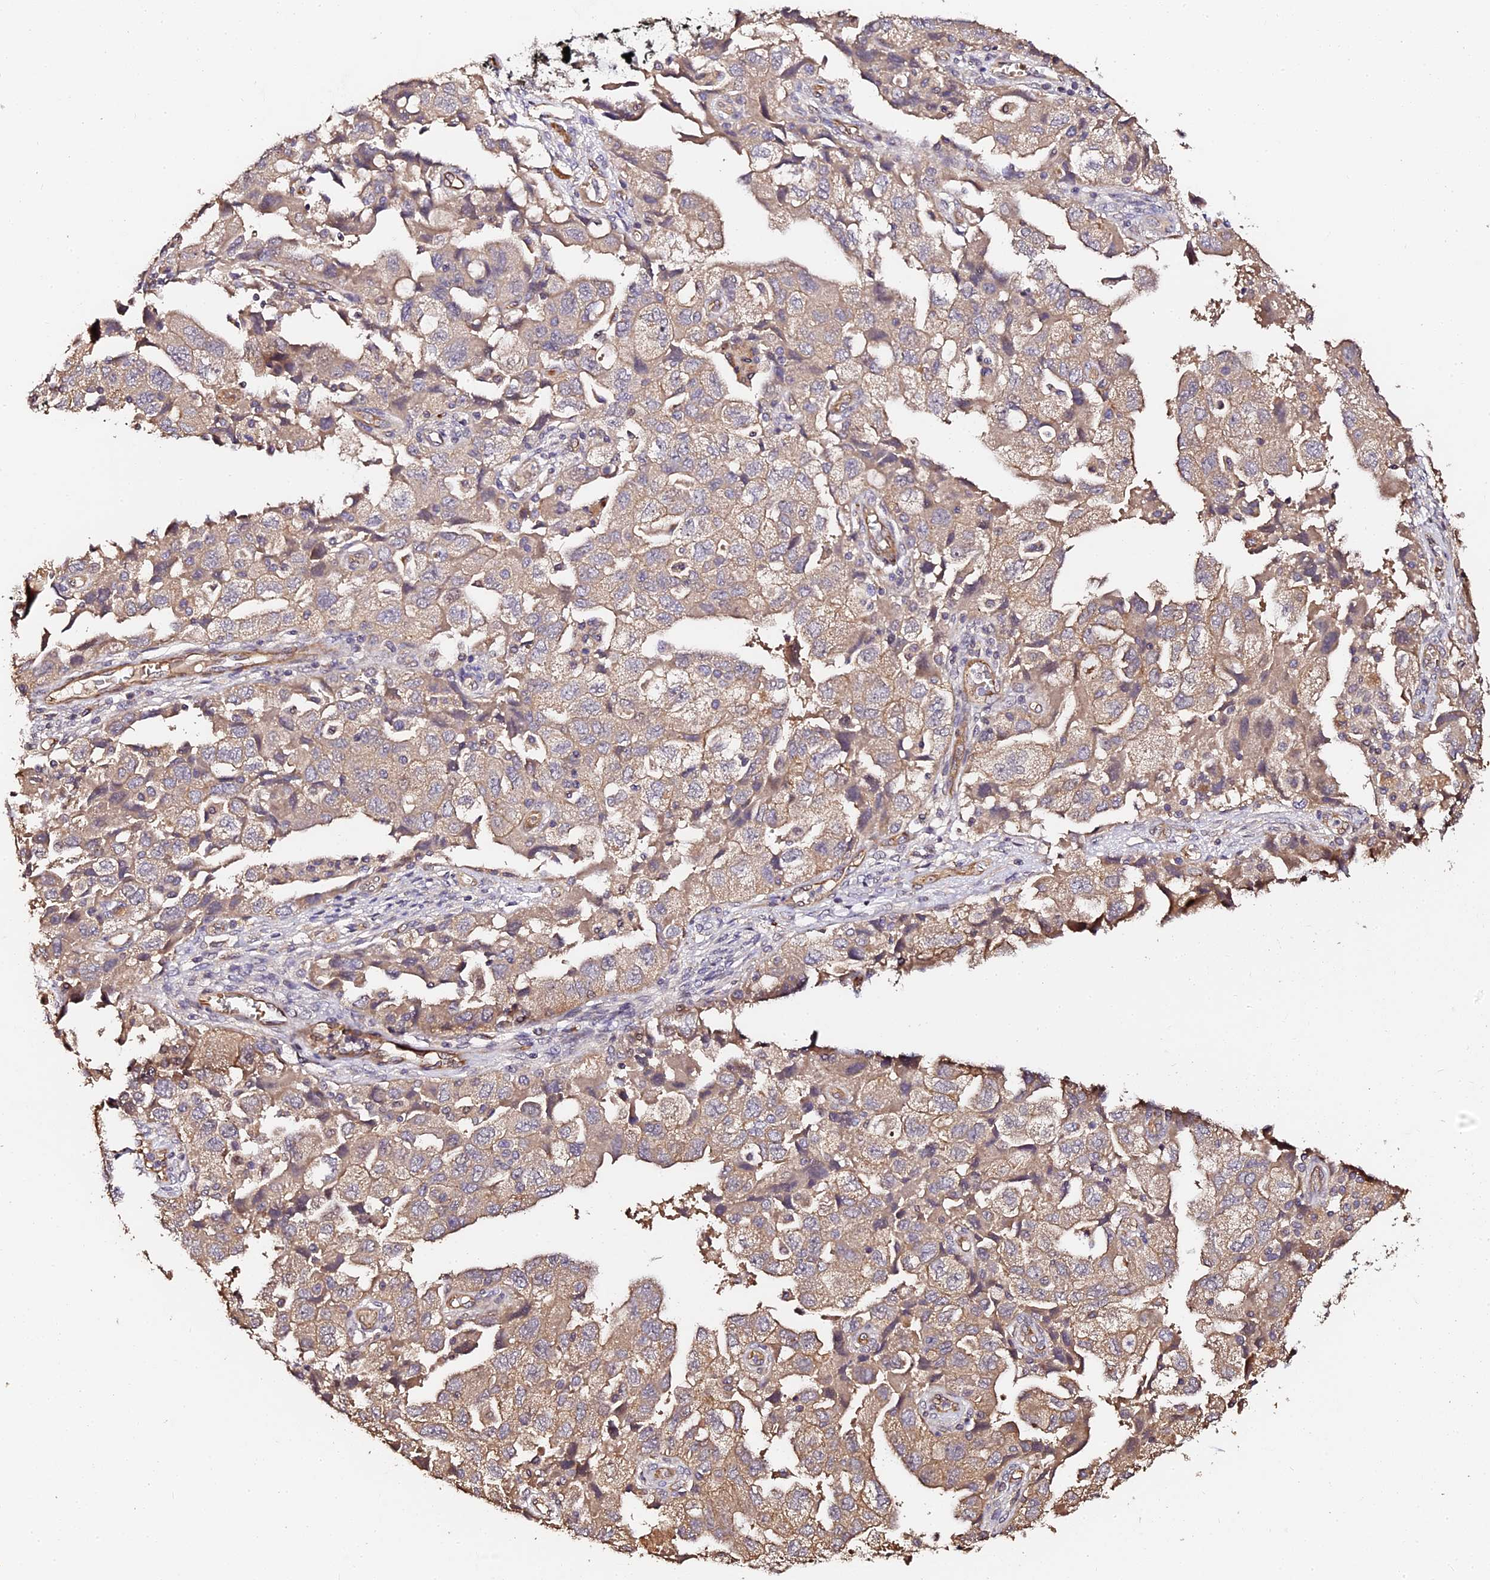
{"staining": {"intensity": "moderate", "quantity": ">75%", "location": "cytoplasmic/membranous"}, "tissue": "ovarian cancer", "cell_type": "Tumor cells", "image_type": "cancer", "snomed": [{"axis": "morphology", "description": "Carcinoma, NOS"}, {"axis": "morphology", "description": "Cystadenocarcinoma, serous, NOS"}, {"axis": "topography", "description": "Ovary"}], "caption": "DAB immunohistochemical staining of human ovarian cancer exhibits moderate cytoplasmic/membranous protein positivity in about >75% of tumor cells.", "gene": "TDO2", "patient": {"sex": "female", "age": 69}}